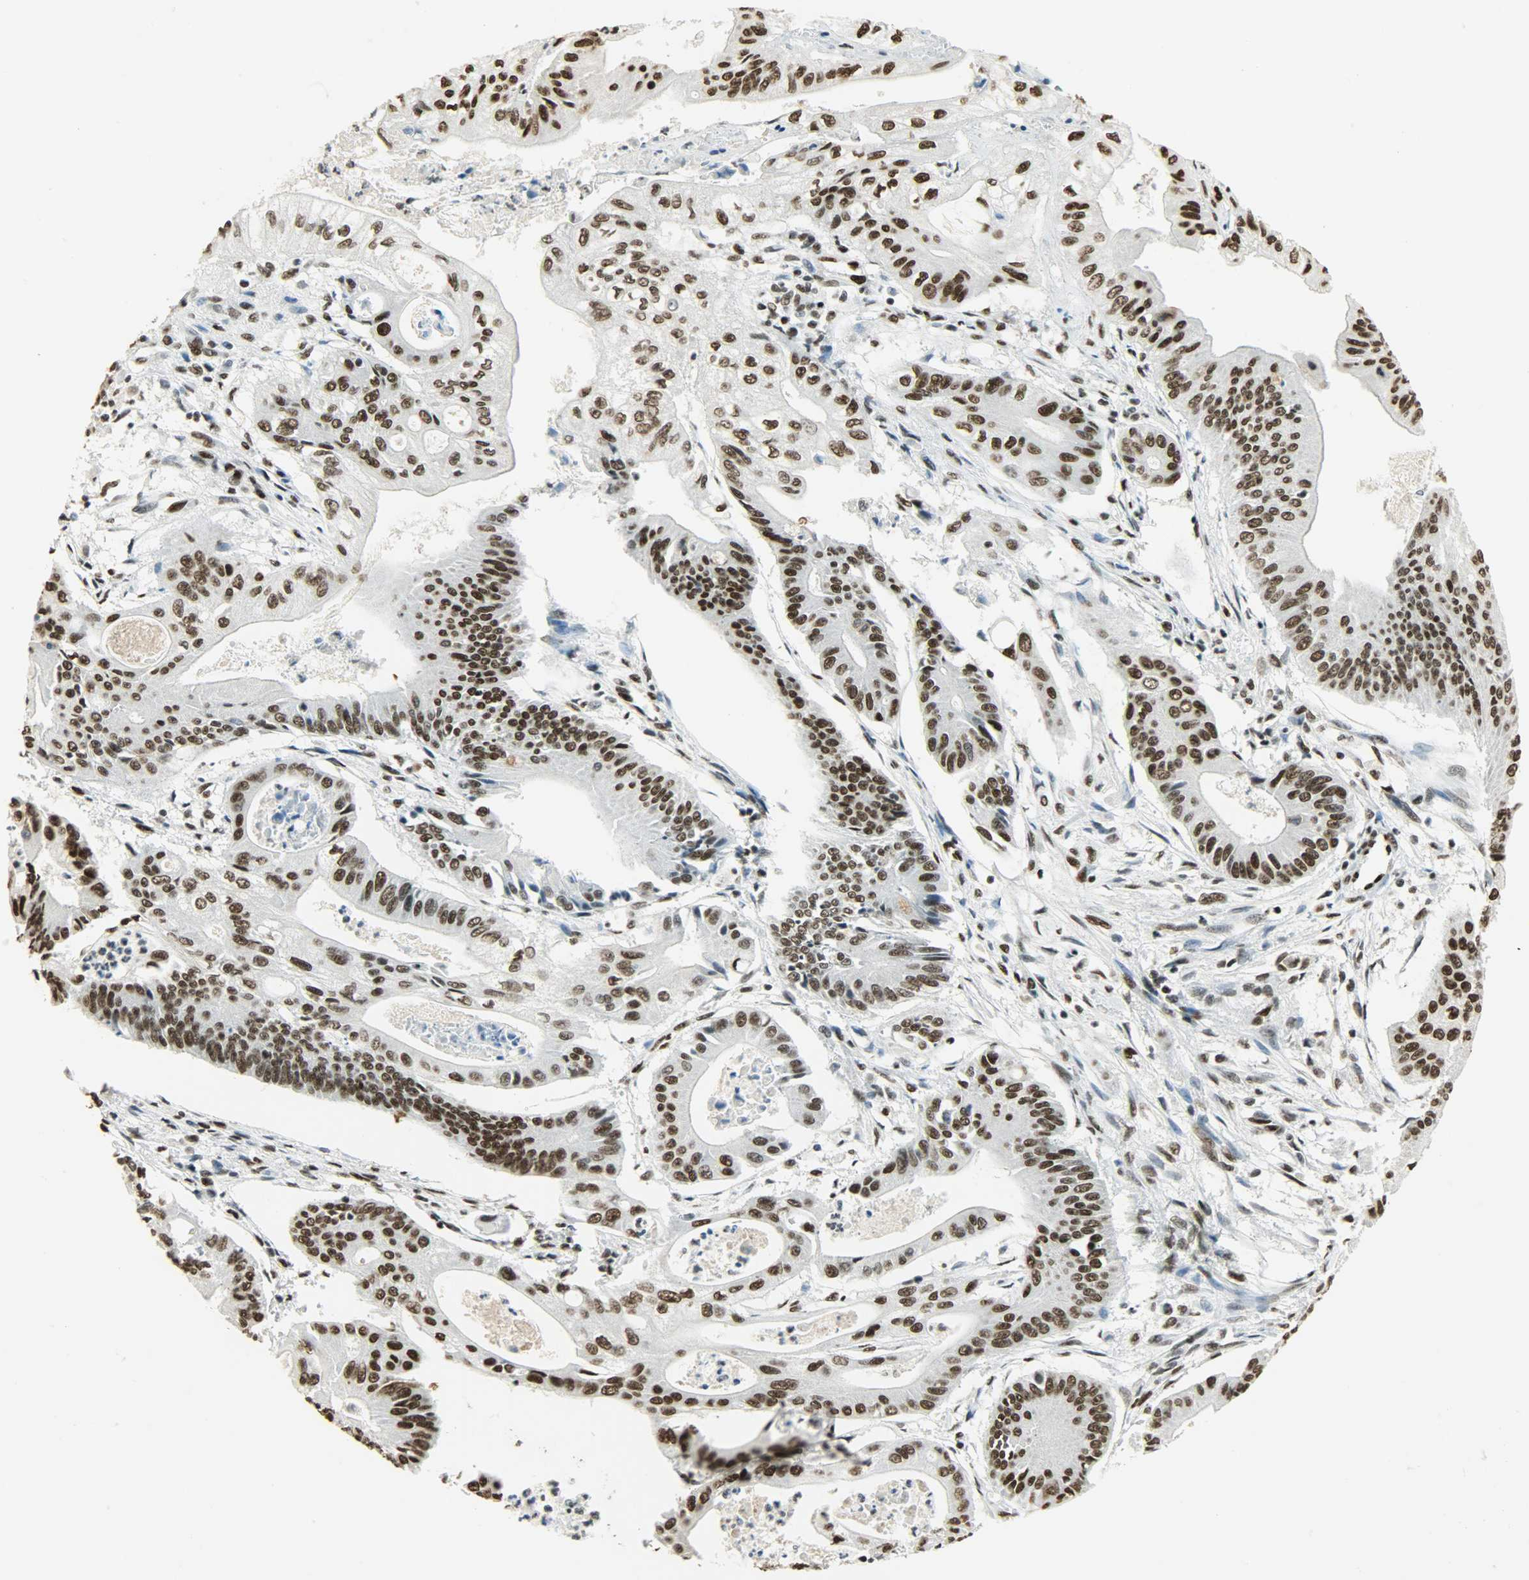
{"staining": {"intensity": "strong", "quantity": ">75%", "location": "nuclear"}, "tissue": "pancreatic cancer", "cell_type": "Tumor cells", "image_type": "cancer", "snomed": [{"axis": "morphology", "description": "Normal tissue, NOS"}, {"axis": "topography", "description": "Lymph node"}], "caption": "Pancreatic cancer tissue displays strong nuclear positivity in about >75% of tumor cells Immunohistochemistry stains the protein in brown and the nuclei are stained blue.", "gene": "MYEF2", "patient": {"sex": "male", "age": 62}}